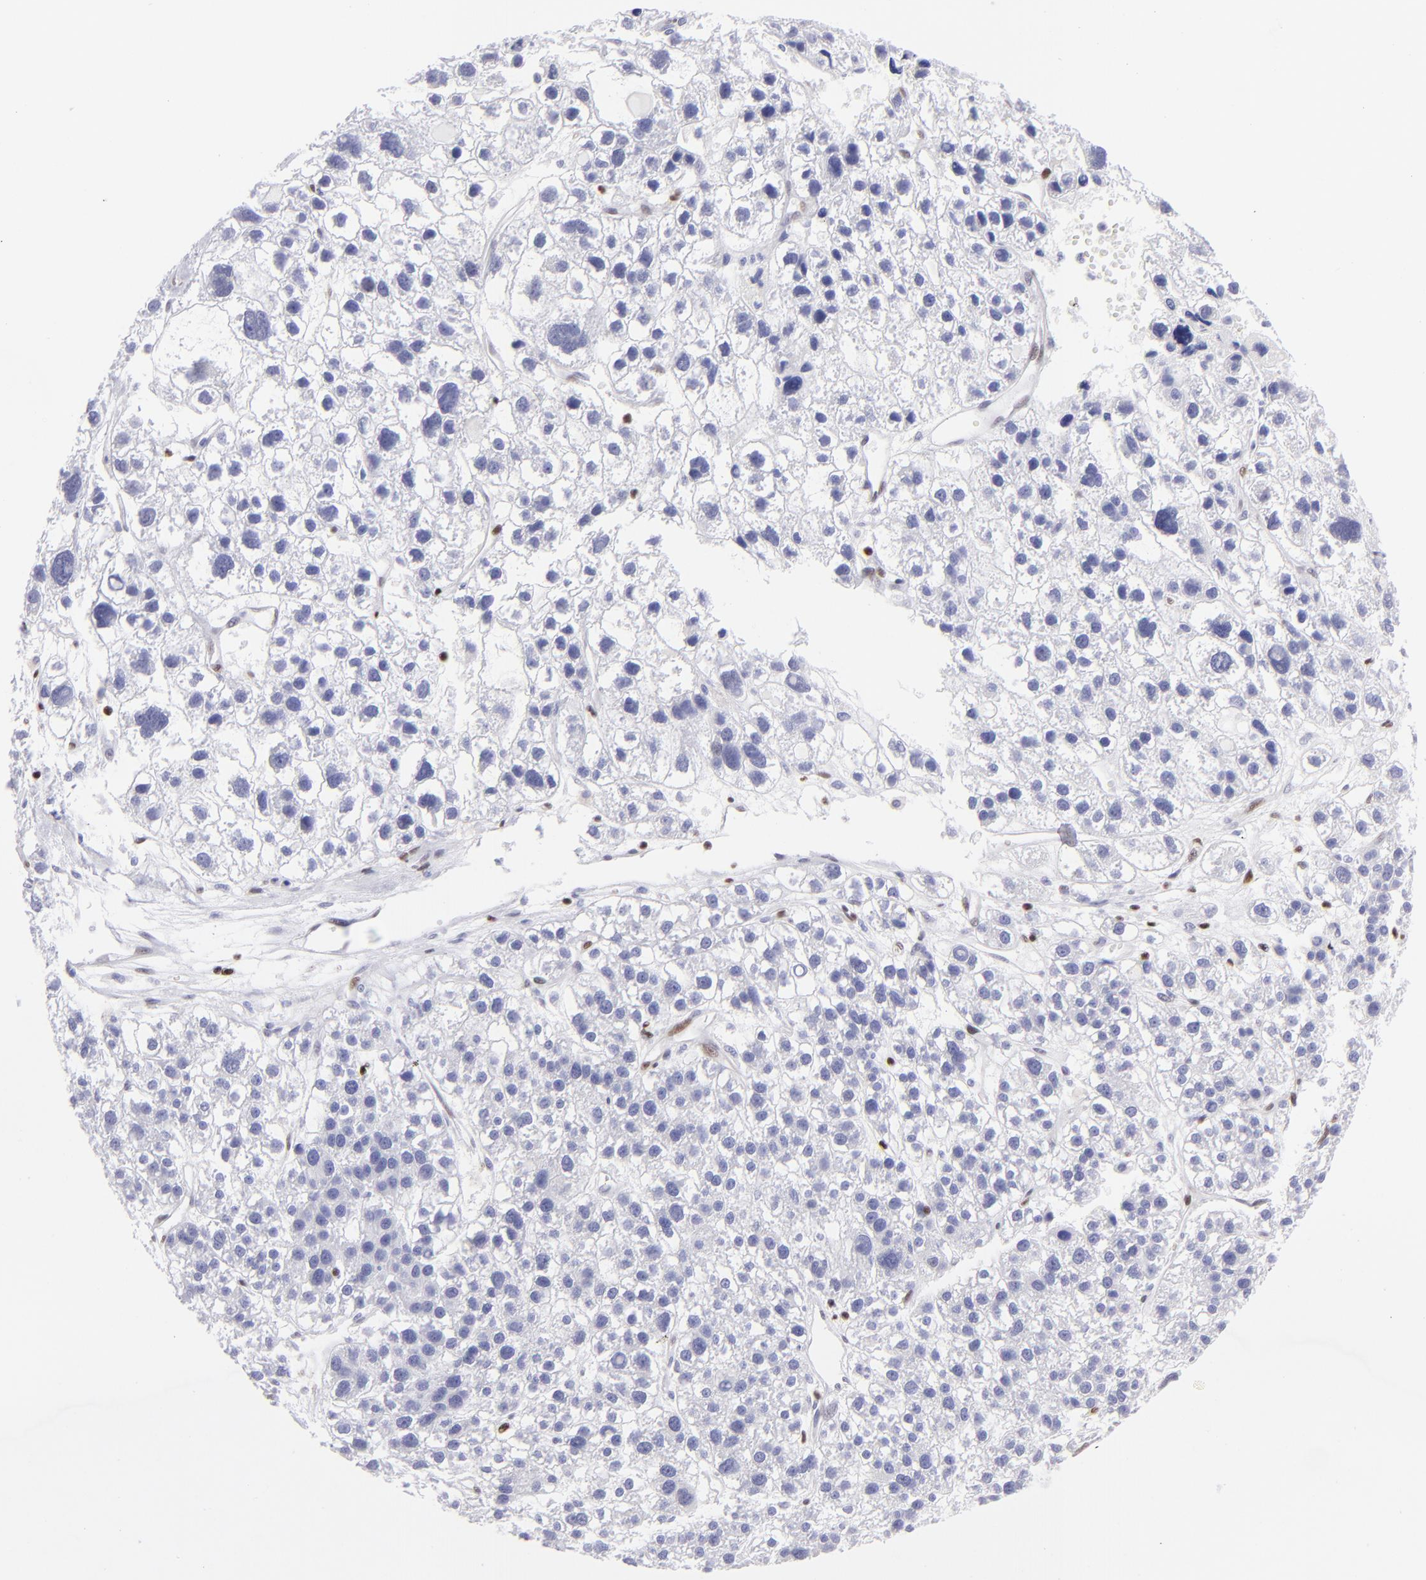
{"staining": {"intensity": "negative", "quantity": "none", "location": "none"}, "tissue": "liver cancer", "cell_type": "Tumor cells", "image_type": "cancer", "snomed": [{"axis": "morphology", "description": "Carcinoma, Hepatocellular, NOS"}, {"axis": "topography", "description": "Liver"}], "caption": "Immunohistochemical staining of human liver hepatocellular carcinoma displays no significant positivity in tumor cells.", "gene": "ETS1", "patient": {"sex": "female", "age": 85}}